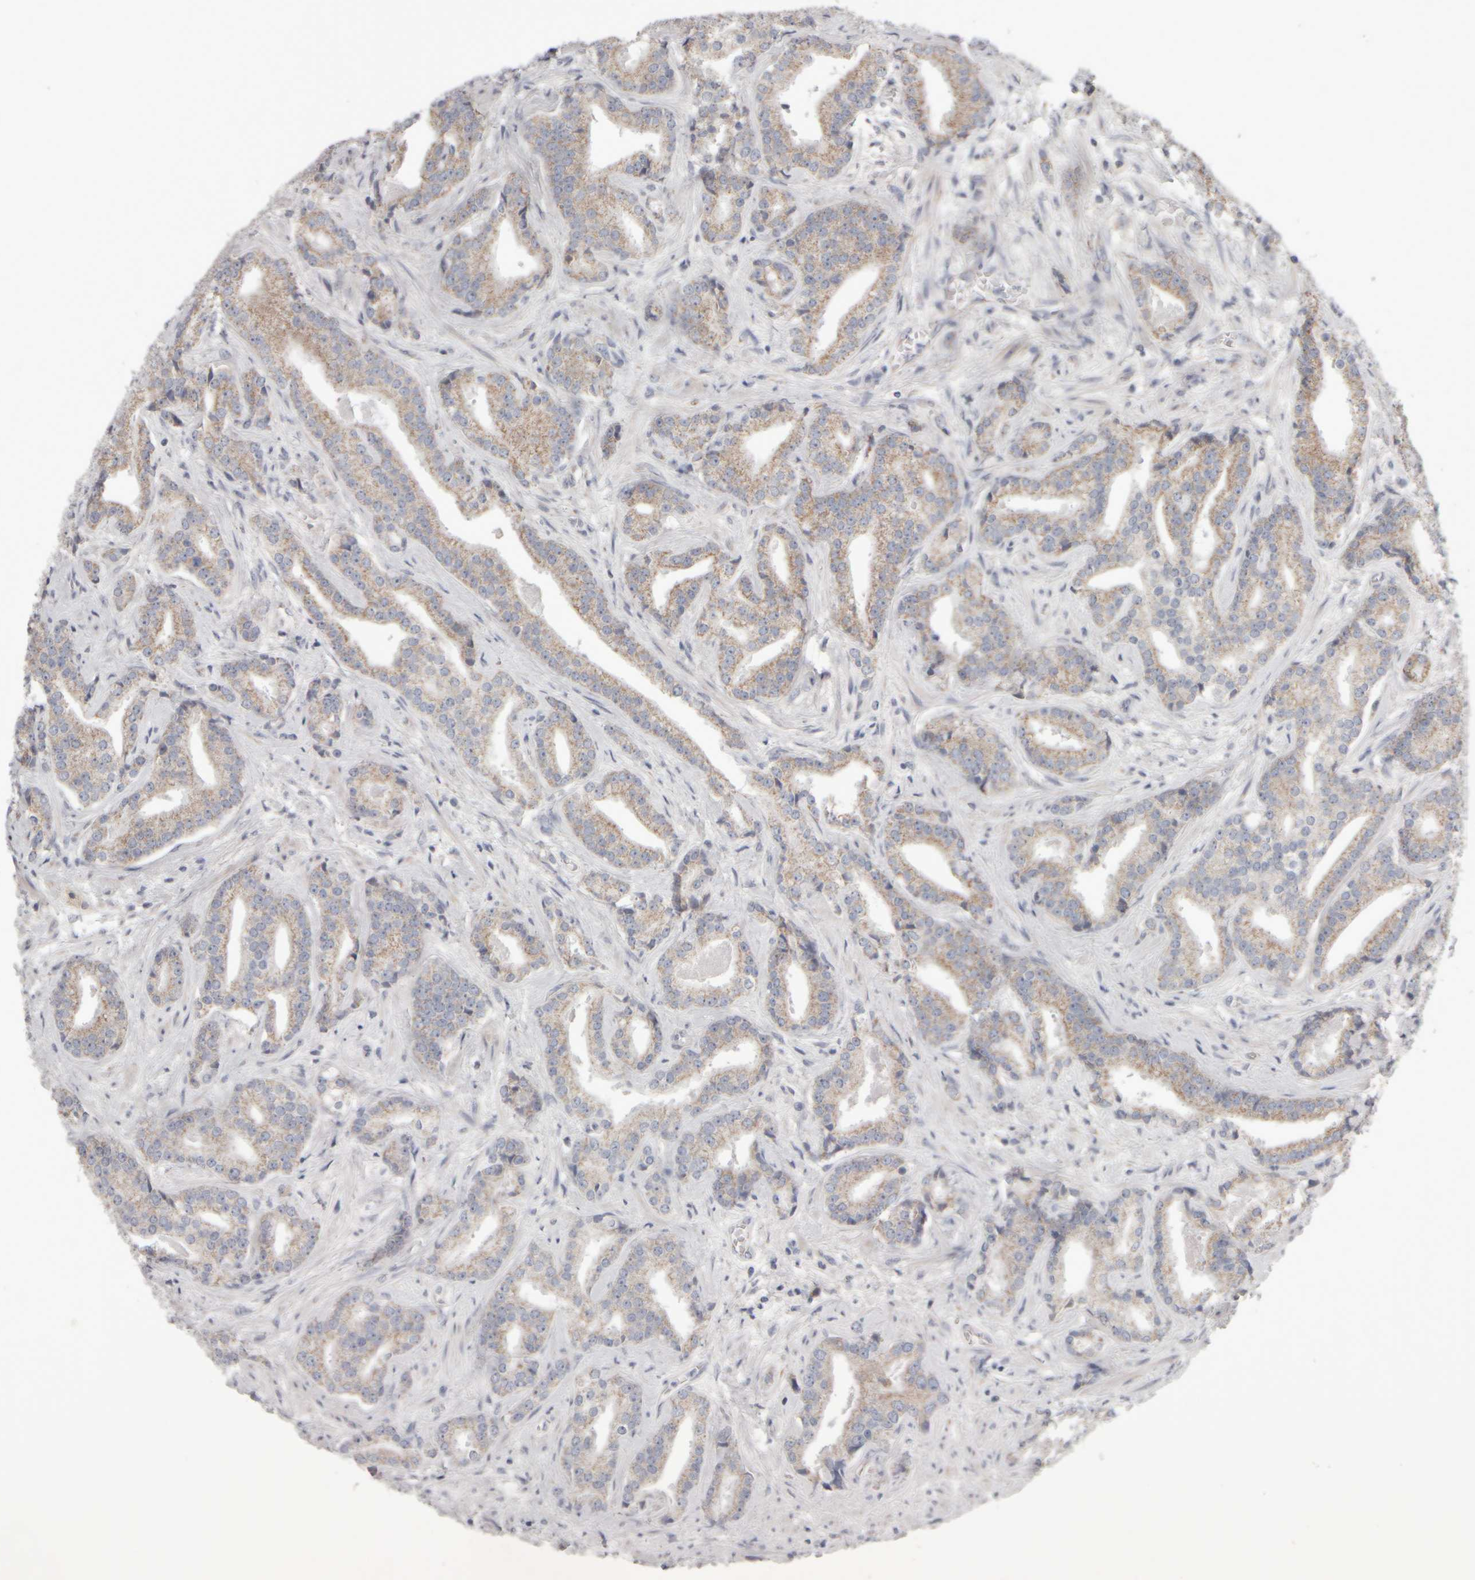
{"staining": {"intensity": "weak", "quantity": ">75%", "location": "cytoplasmic/membranous"}, "tissue": "prostate cancer", "cell_type": "Tumor cells", "image_type": "cancer", "snomed": [{"axis": "morphology", "description": "Adenocarcinoma, Low grade"}, {"axis": "topography", "description": "Prostate"}], "caption": "This image reveals immunohistochemistry (IHC) staining of human prostate cancer (low-grade adenocarcinoma), with low weak cytoplasmic/membranous expression in about >75% of tumor cells.", "gene": "SCO1", "patient": {"sex": "male", "age": 67}}